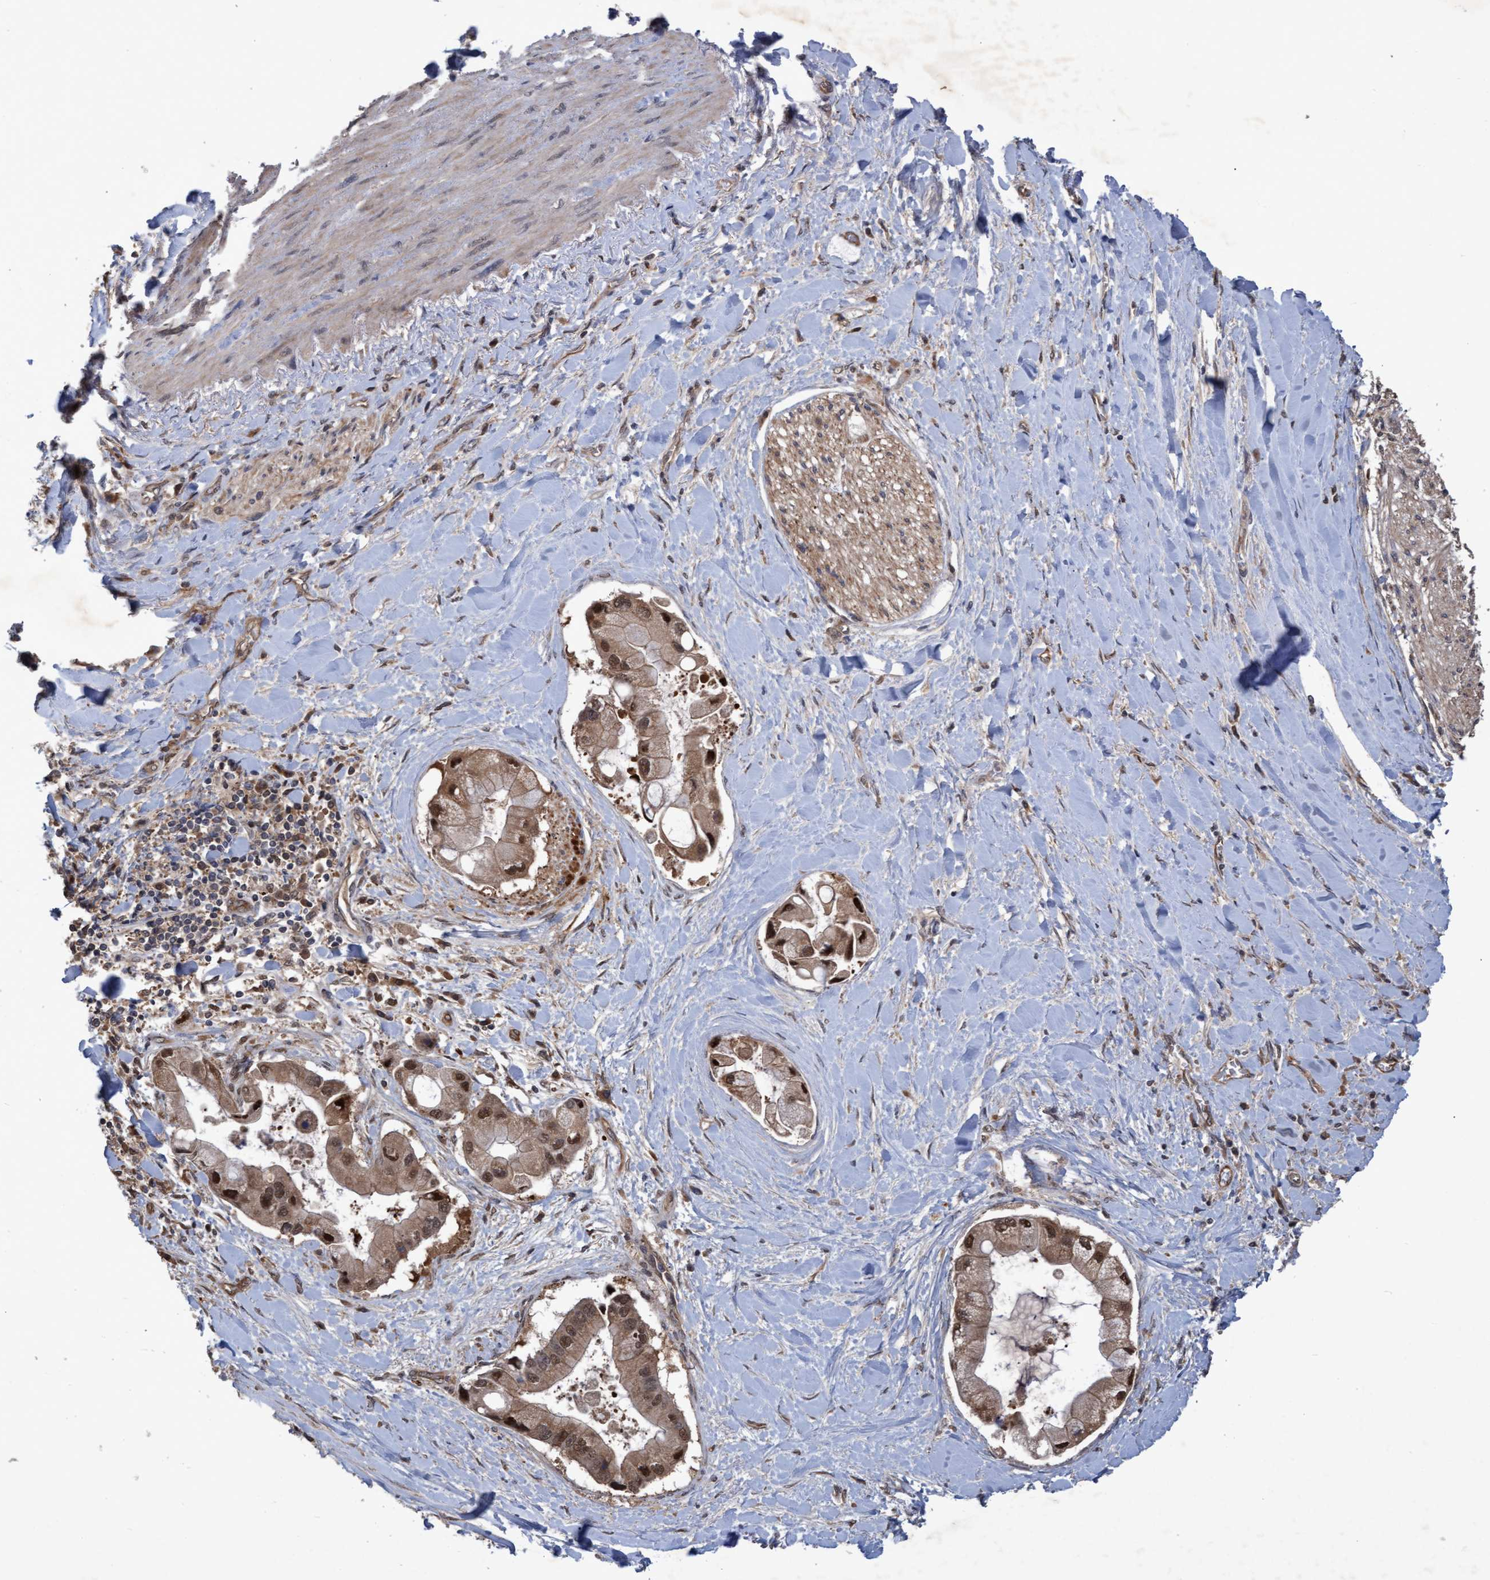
{"staining": {"intensity": "moderate", "quantity": ">75%", "location": "cytoplasmic/membranous,nuclear"}, "tissue": "liver cancer", "cell_type": "Tumor cells", "image_type": "cancer", "snomed": [{"axis": "morphology", "description": "Cholangiocarcinoma"}, {"axis": "topography", "description": "Liver"}], "caption": "This image shows IHC staining of cholangiocarcinoma (liver), with medium moderate cytoplasmic/membranous and nuclear staining in approximately >75% of tumor cells.", "gene": "PSMB6", "patient": {"sex": "male", "age": 50}}